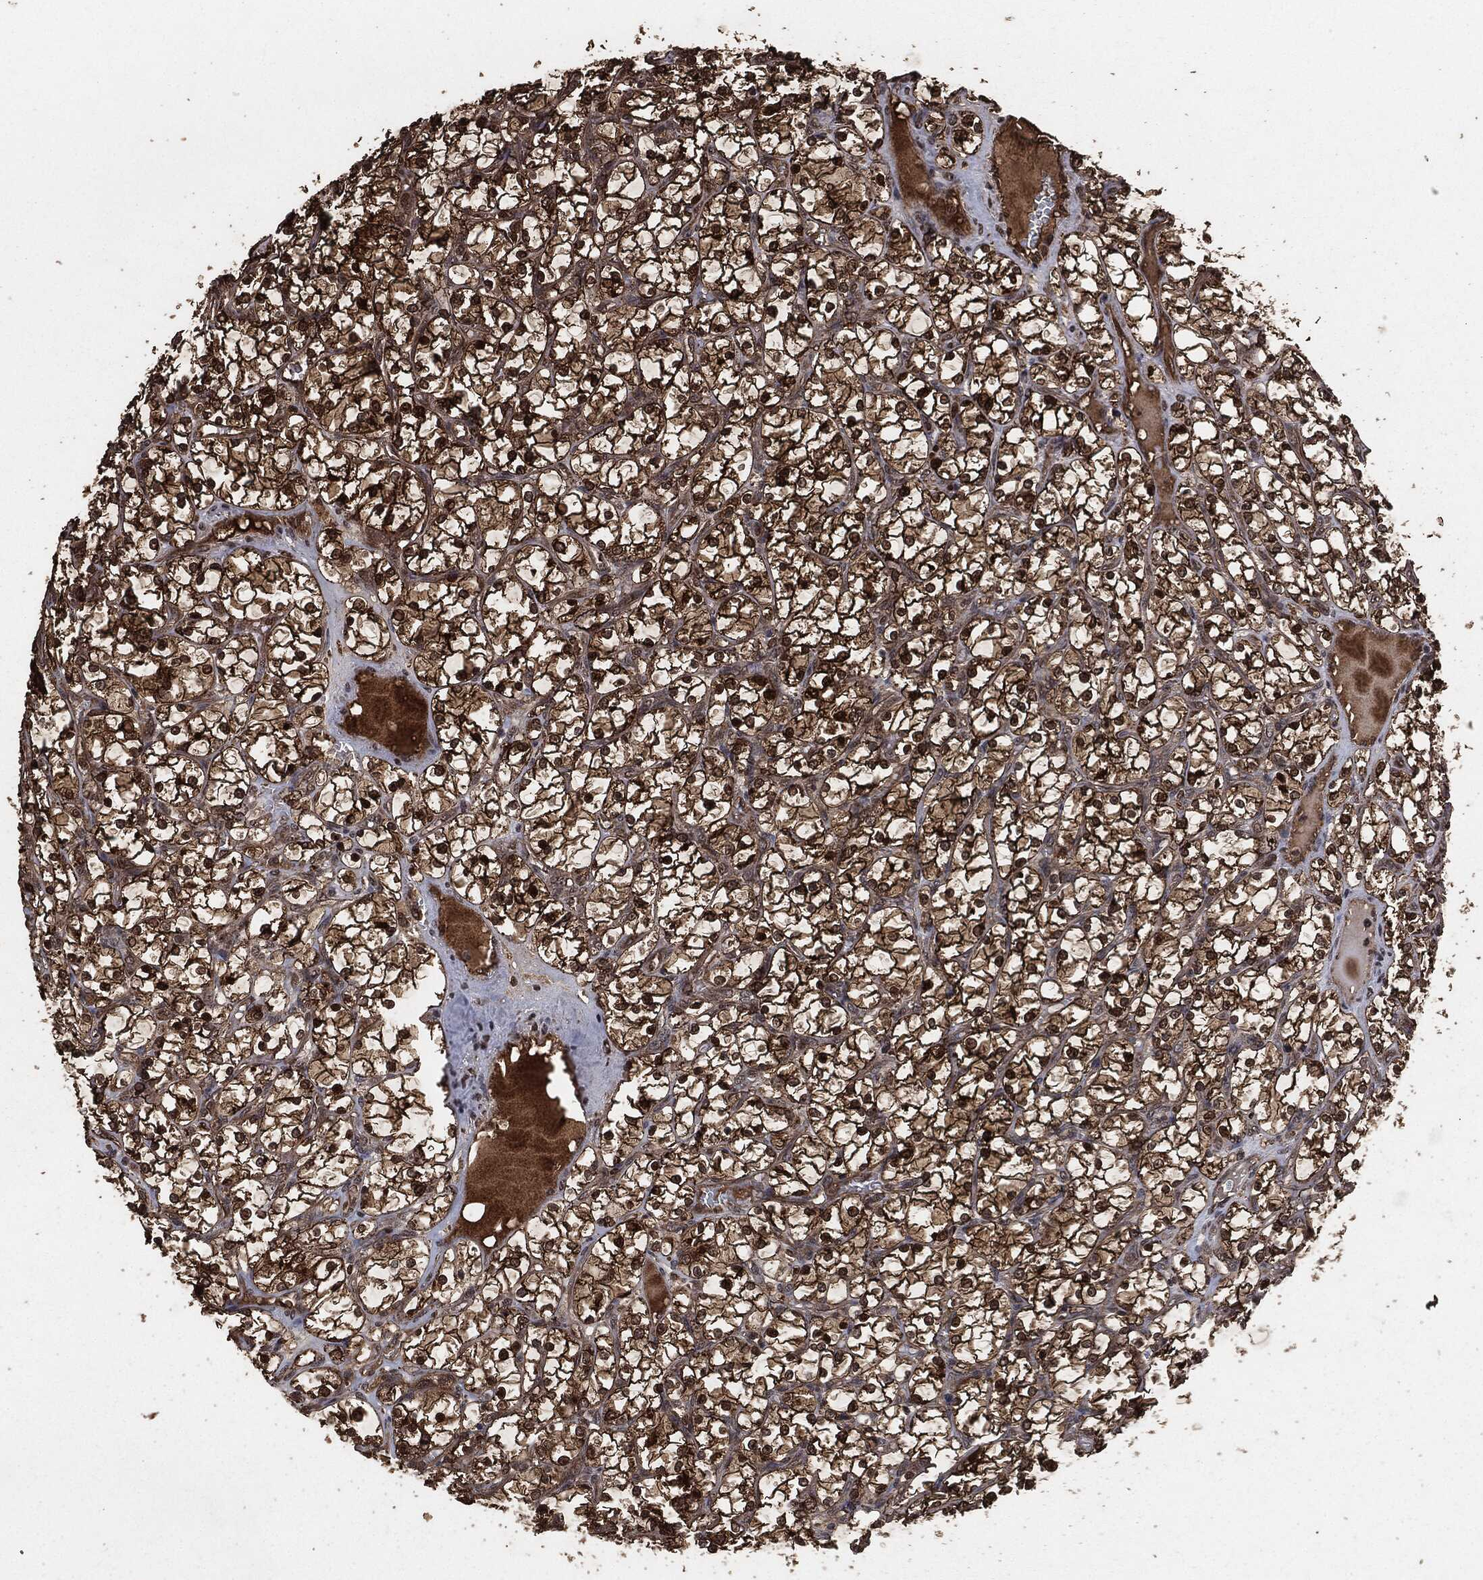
{"staining": {"intensity": "strong", "quantity": "25%-75%", "location": "cytoplasmic/membranous,nuclear"}, "tissue": "renal cancer", "cell_type": "Tumor cells", "image_type": "cancer", "snomed": [{"axis": "morphology", "description": "Adenocarcinoma, NOS"}, {"axis": "topography", "description": "Kidney"}], "caption": "This image shows immunohistochemistry staining of human renal adenocarcinoma, with high strong cytoplasmic/membranous and nuclear positivity in about 25%-75% of tumor cells.", "gene": "EGFR", "patient": {"sex": "female", "age": 69}}